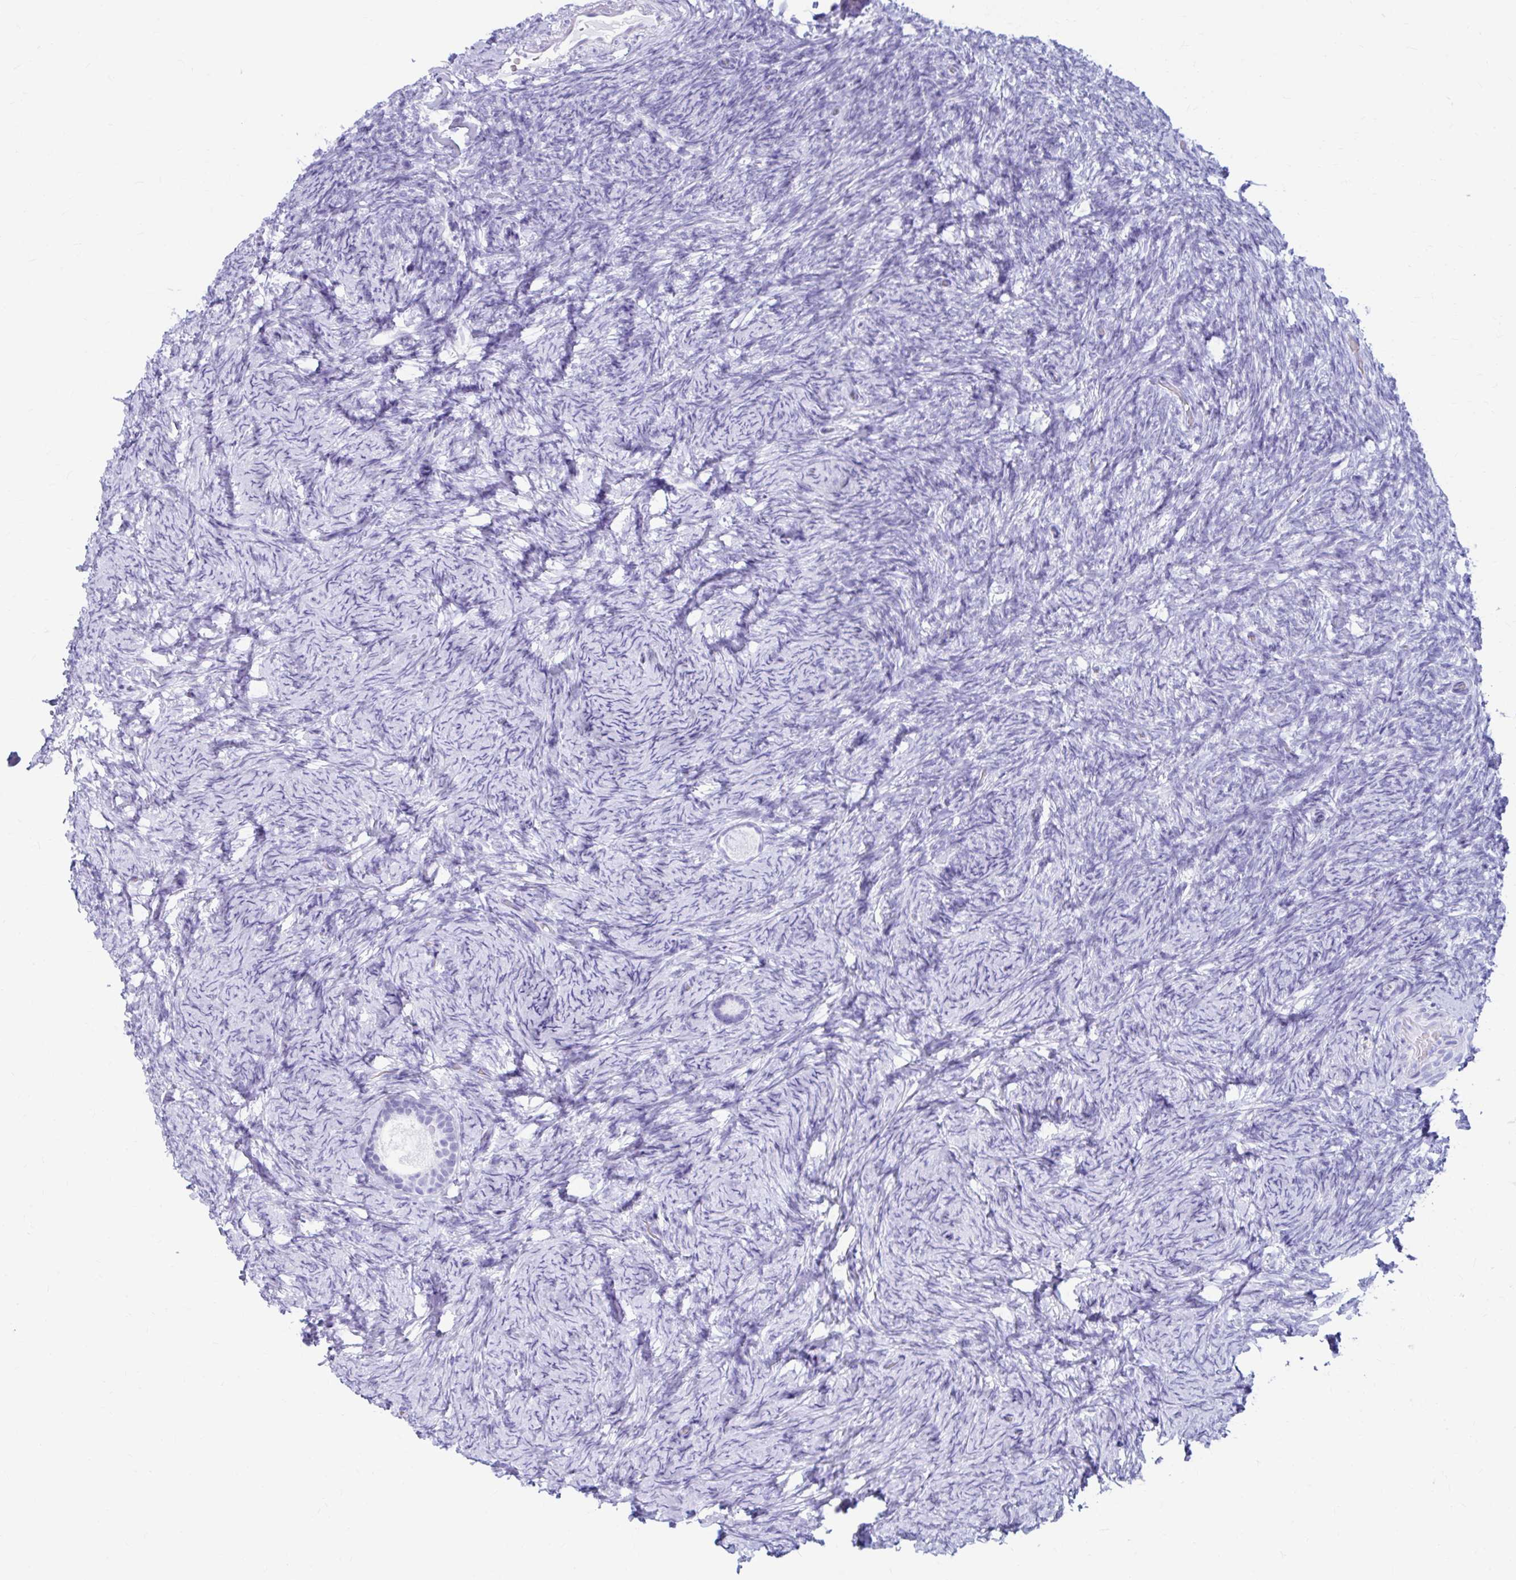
{"staining": {"intensity": "negative", "quantity": "none", "location": "none"}, "tissue": "ovary", "cell_type": "Follicle cells", "image_type": "normal", "snomed": [{"axis": "morphology", "description": "Normal tissue, NOS"}, {"axis": "topography", "description": "Ovary"}], "caption": "Immunohistochemistry (IHC) micrograph of benign ovary: ovary stained with DAB displays no significant protein expression in follicle cells.", "gene": "NSG2", "patient": {"sex": "female", "age": 34}}